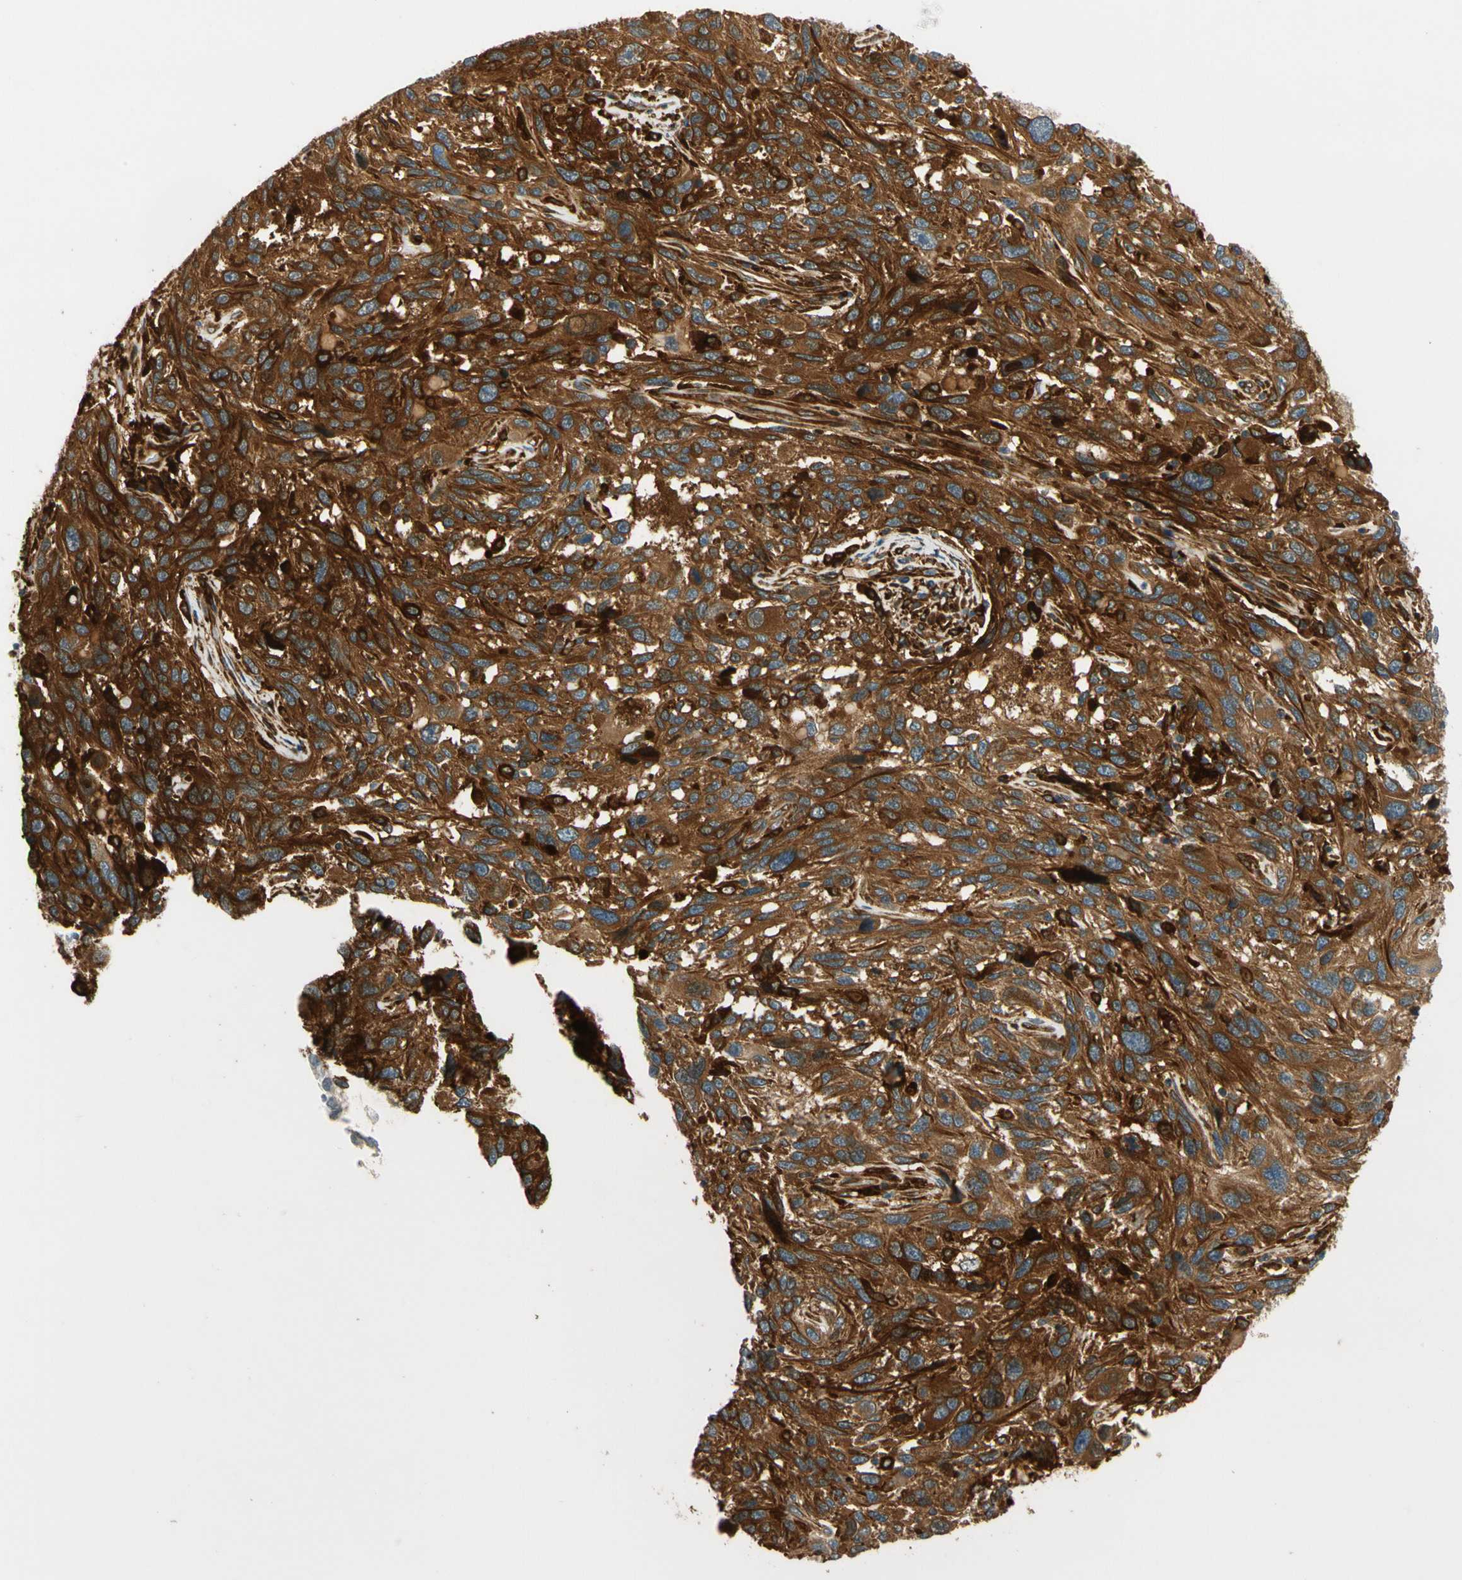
{"staining": {"intensity": "strong", "quantity": ">75%", "location": "cytoplasmic/membranous"}, "tissue": "melanoma", "cell_type": "Tumor cells", "image_type": "cancer", "snomed": [{"axis": "morphology", "description": "Malignant melanoma, NOS"}, {"axis": "topography", "description": "Skin"}], "caption": "This photomicrograph displays IHC staining of human malignant melanoma, with high strong cytoplasmic/membranous expression in about >75% of tumor cells.", "gene": "PARP14", "patient": {"sex": "male", "age": 53}}